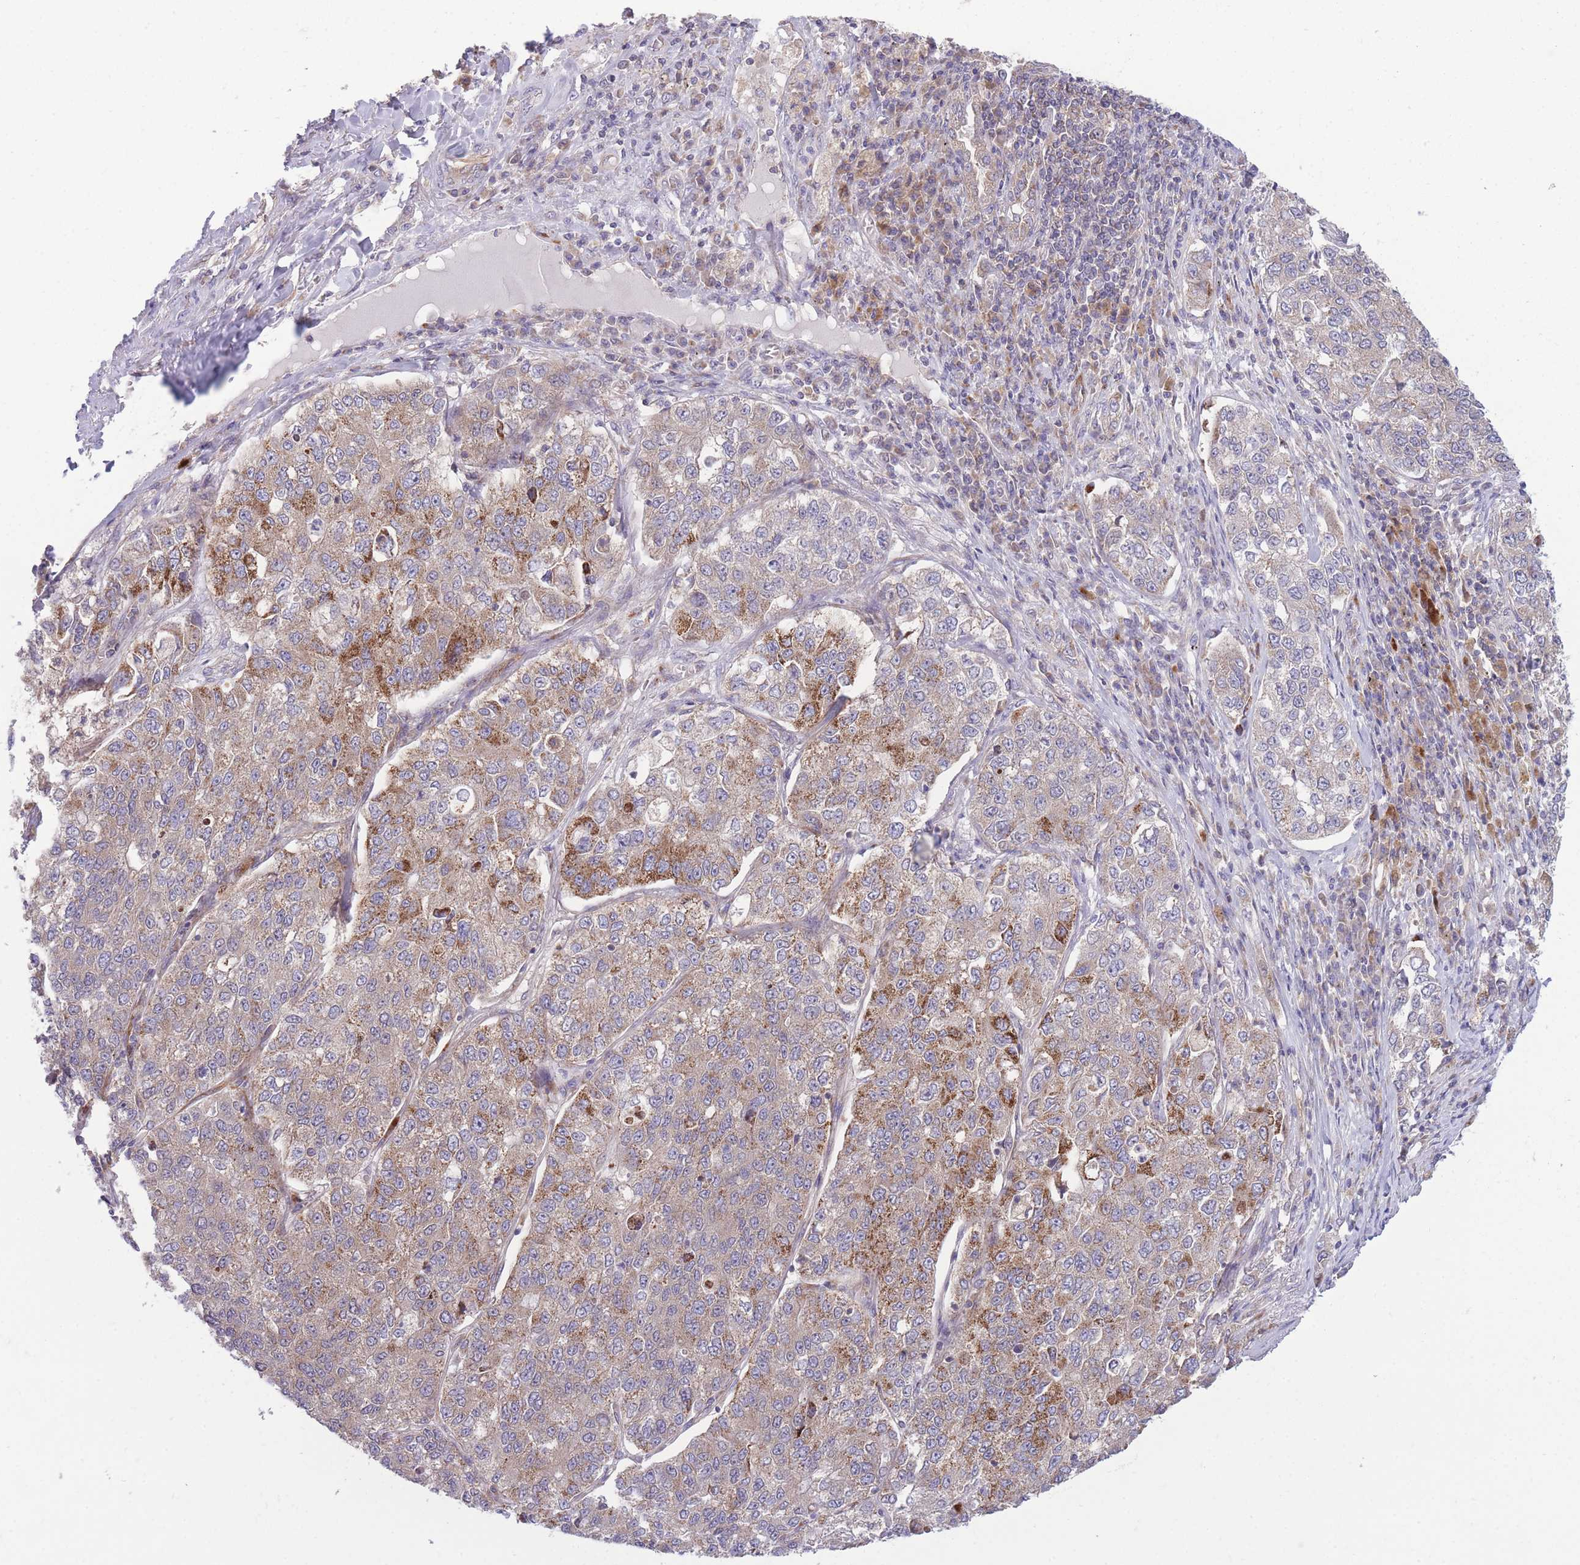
{"staining": {"intensity": "moderate", "quantity": "25%-75%", "location": "cytoplasmic/membranous"}, "tissue": "lung cancer", "cell_type": "Tumor cells", "image_type": "cancer", "snomed": [{"axis": "morphology", "description": "Adenocarcinoma, NOS"}, {"axis": "topography", "description": "Lung"}], "caption": "Tumor cells demonstrate medium levels of moderate cytoplasmic/membranous positivity in about 25%-75% of cells in human lung cancer (adenocarcinoma).", "gene": "CCT6B", "patient": {"sex": "male", "age": 49}}